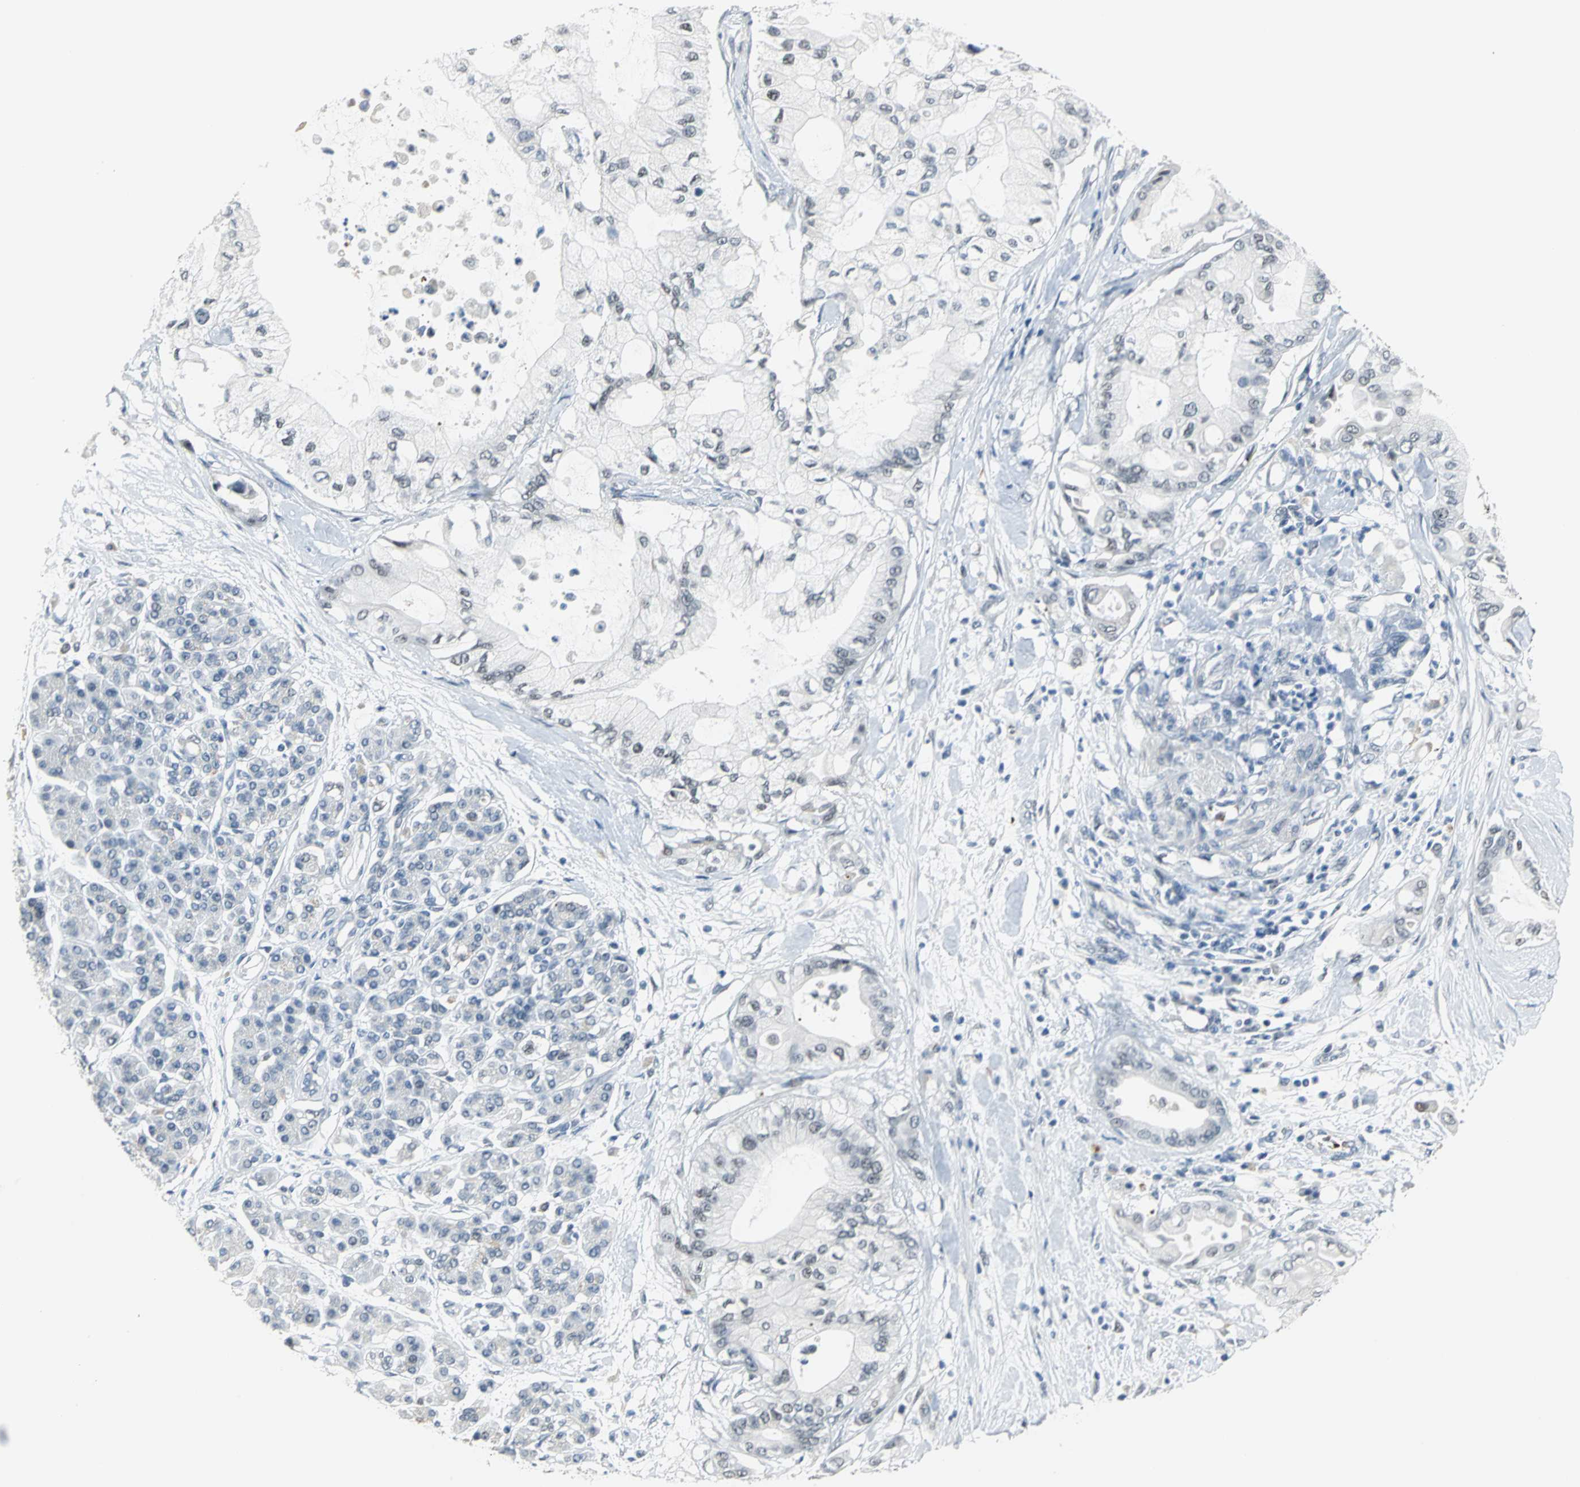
{"staining": {"intensity": "weak", "quantity": "<25%", "location": "nuclear"}, "tissue": "pancreatic cancer", "cell_type": "Tumor cells", "image_type": "cancer", "snomed": [{"axis": "morphology", "description": "Adenocarcinoma, NOS"}, {"axis": "morphology", "description": "Adenocarcinoma, metastatic, NOS"}, {"axis": "topography", "description": "Lymph node"}, {"axis": "topography", "description": "Pancreas"}, {"axis": "topography", "description": "Duodenum"}], "caption": "Pancreatic cancer was stained to show a protein in brown. There is no significant positivity in tumor cells. (Stains: DAB IHC with hematoxylin counter stain, Microscopy: brightfield microscopy at high magnification).", "gene": "GLI3", "patient": {"sex": "female", "age": 64}}